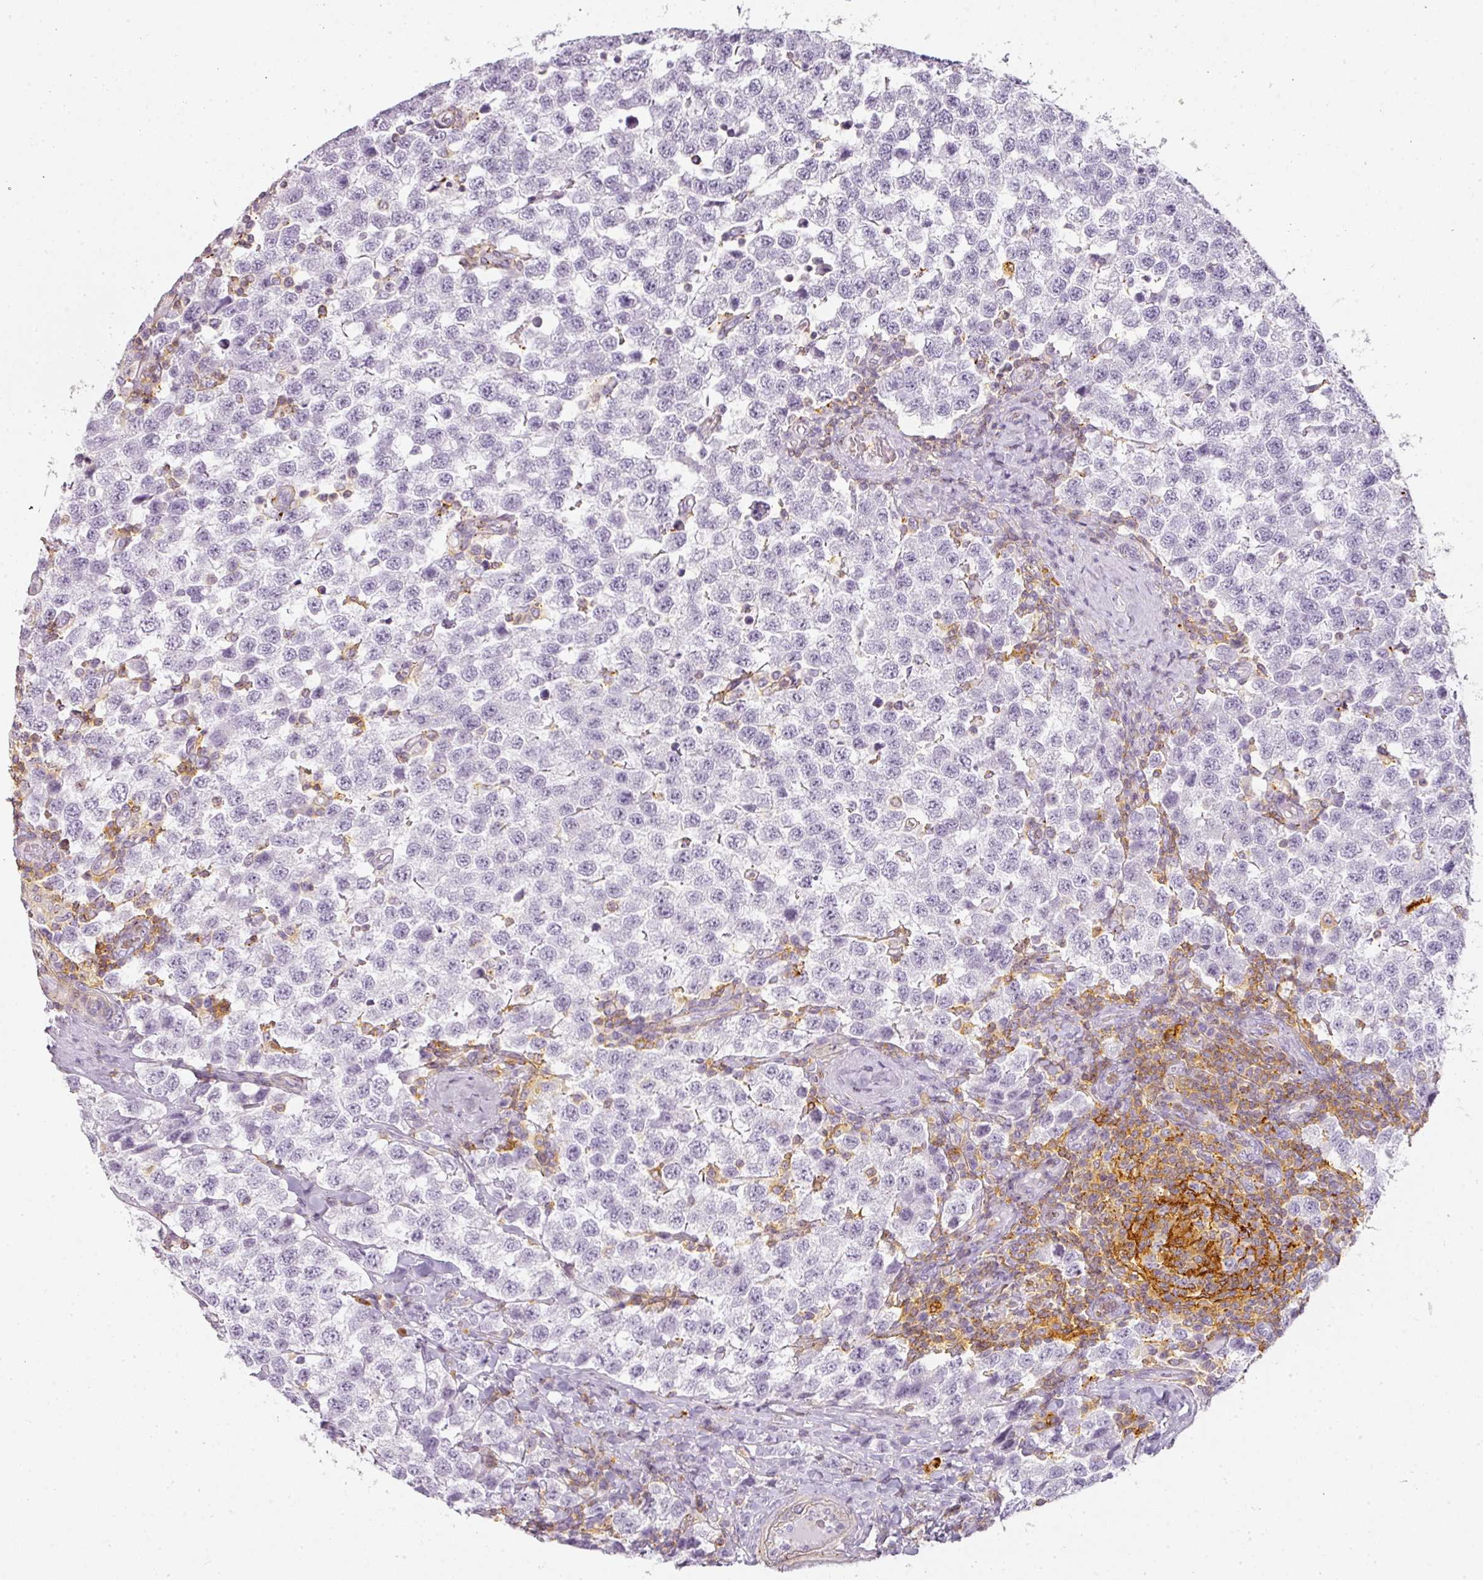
{"staining": {"intensity": "negative", "quantity": "none", "location": "none"}, "tissue": "testis cancer", "cell_type": "Tumor cells", "image_type": "cancer", "snomed": [{"axis": "morphology", "description": "Seminoma, NOS"}, {"axis": "topography", "description": "Testis"}], "caption": "Human testis seminoma stained for a protein using IHC reveals no positivity in tumor cells.", "gene": "TMEM42", "patient": {"sex": "male", "age": 34}}